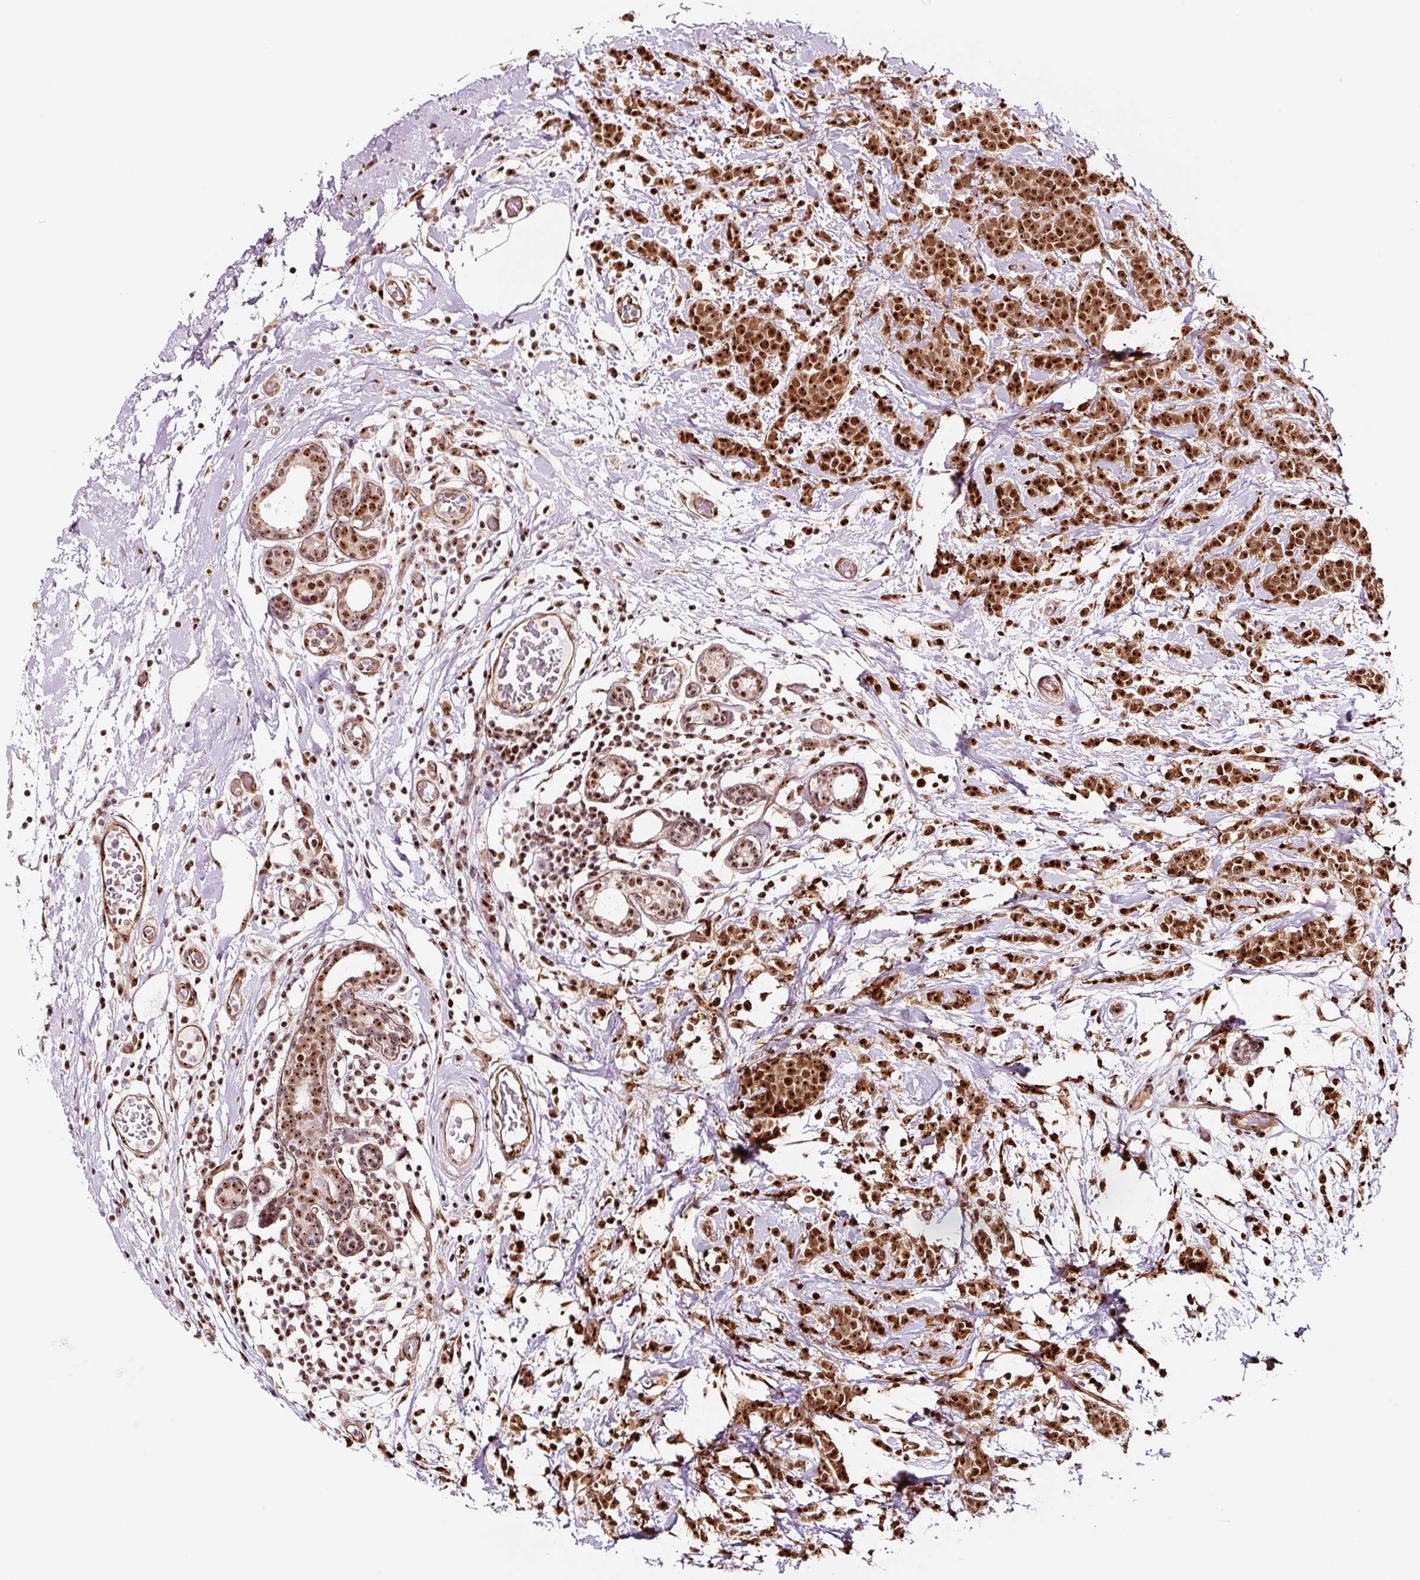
{"staining": {"intensity": "strong", "quantity": ">75%", "location": "nuclear"}, "tissue": "breast cancer", "cell_type": "Tumor cells", "image_type": "cancer", "snomed": [{"axis": "morphology", "description": "Lobular carcinoma"}, {"axis": "topography", "description": "Breast"}], "caption": "An image showing strong nuclear positivity in about >75% of tumor cells in lobular carcinoma (breast), as visualized by brown immunohistochemical staining.", "gene": "GNL3", "patient": {"sex": "female", "age": 58}}